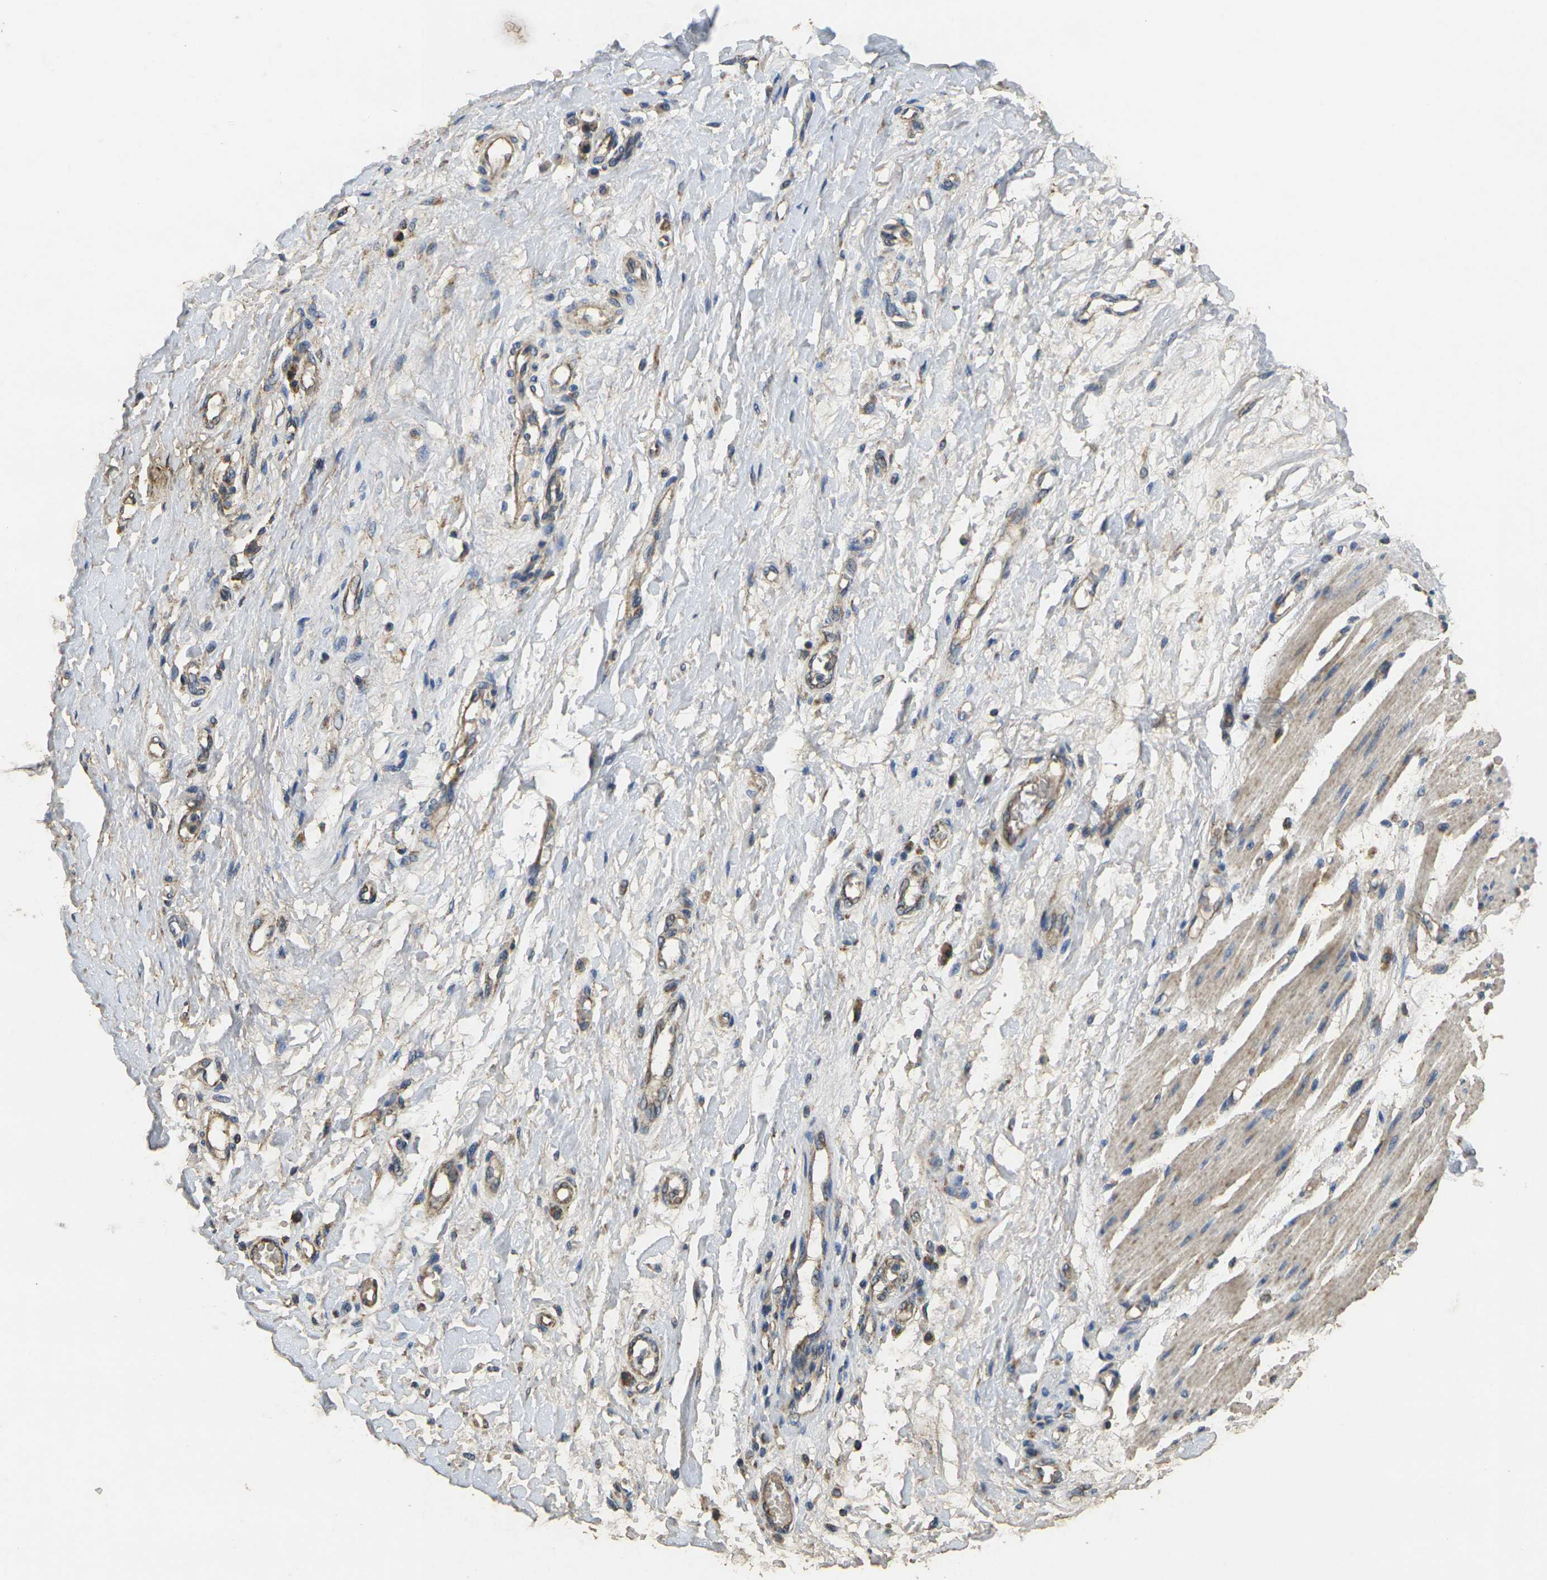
{"staining": {"intensity": "moderate", "quantity": ">75%", "location": "cytoplasmic/membranous"}, "tissue": "adipose tissue", "cell_type": "Adipocytes", "image_type": "normal", "snomed": [{"axis": "morphology", "description": "Normal tissue, NOS"}, {"axis": "morphology", "description": "Adenocarcinoma, NOS"}, {"axis": "topography", "description": "Esophagus"}], "caption": "The micrograph exhibits staining of benign adipose tissue, revealing moderate cytoplasmic/membranous protein expression (brown color) within adipocytes.", "gene": "MAPK11", "patient": {"sex": "male", "age": 62}}